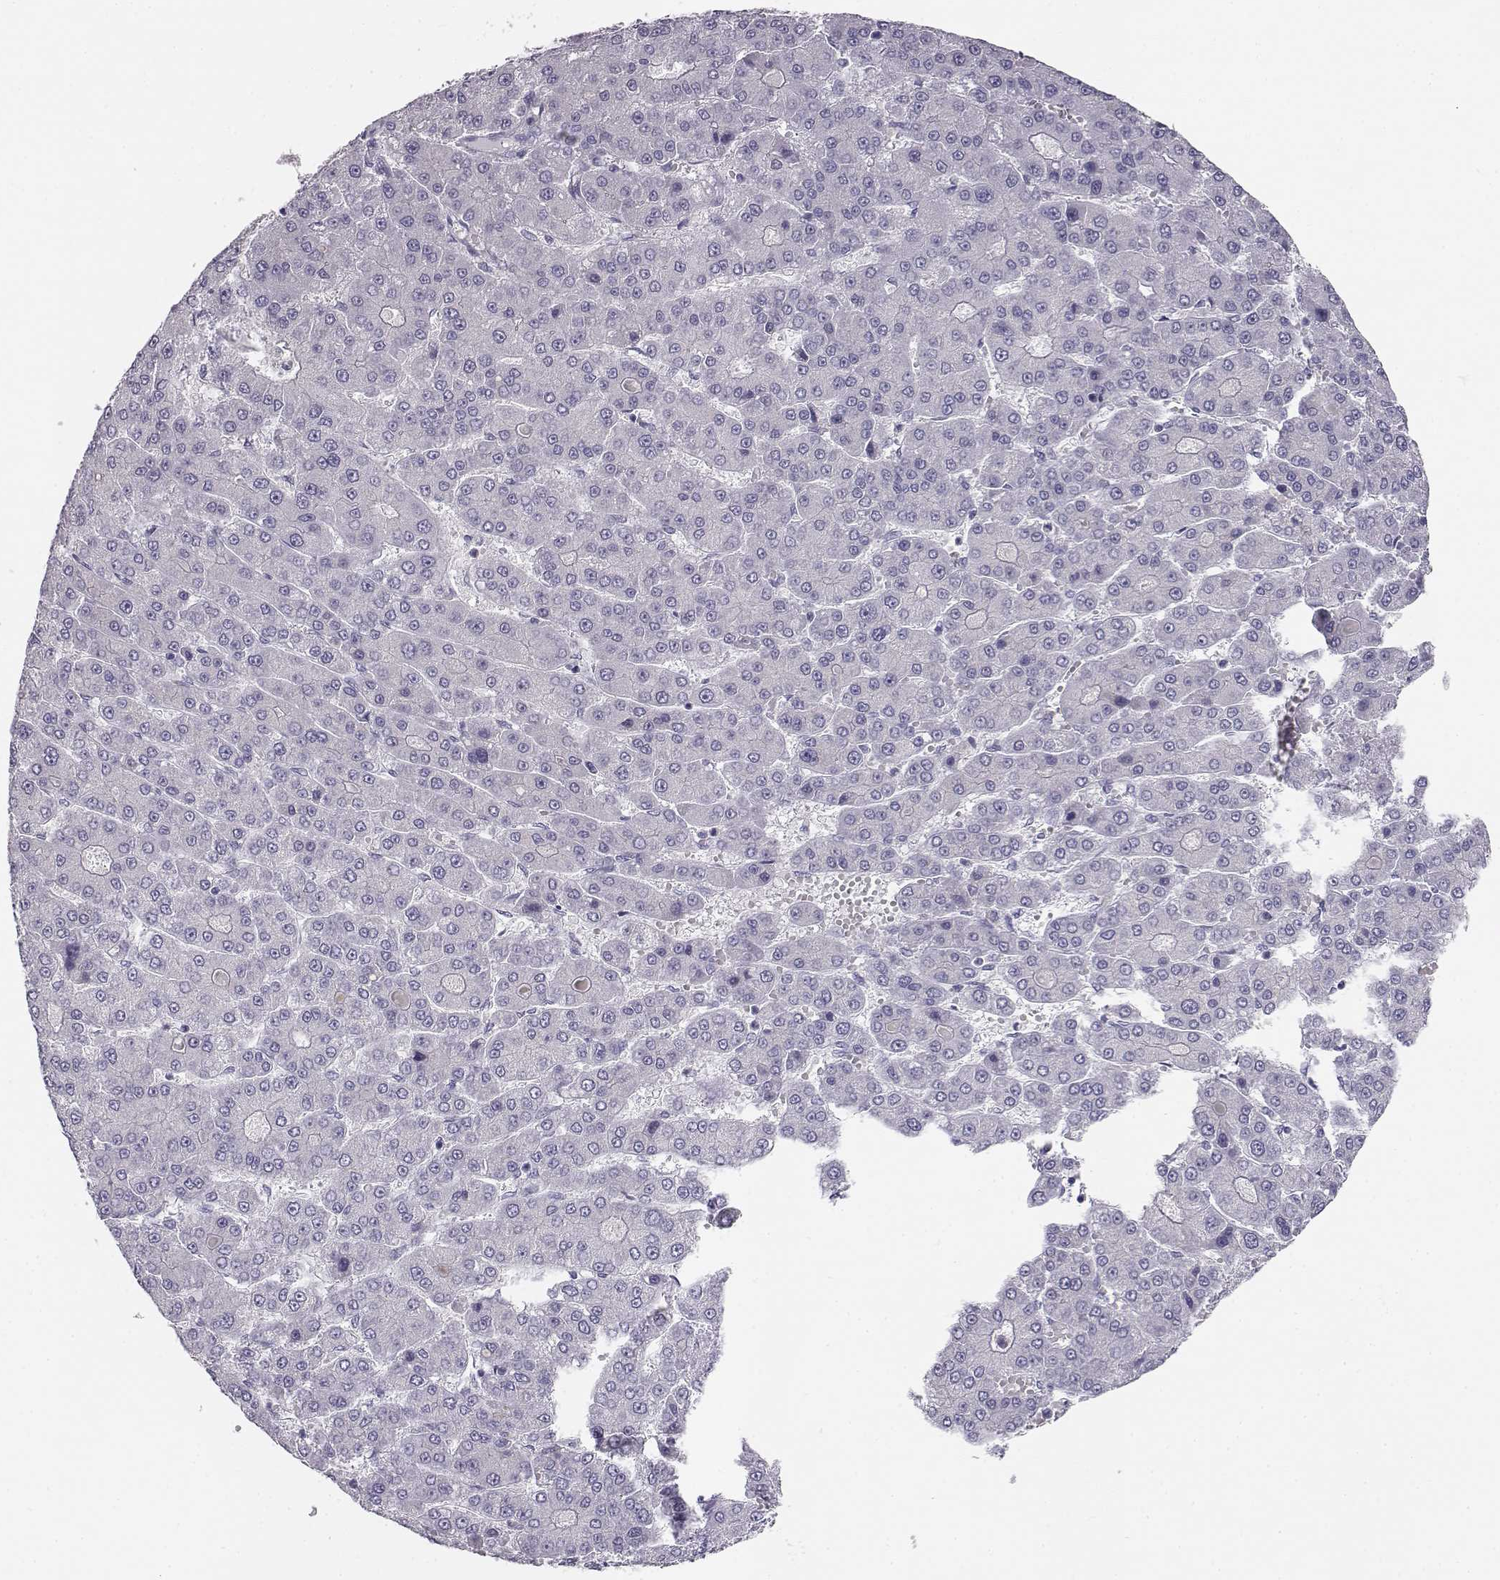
{"staining": {"intensity": "negative", "quantity": "none", "location": "none"}, "tissue": "liver cancer", "cell_type": "Tumor cells", "image_type": "cancer", "snomed": [{"axis": "morphology", "description": "Carcinoma, Hepatocellular, NOS"}, {"axis": "topography", "description": "Liver"}], "caption": "This is a histopathology image of immunohistochemistry staining of hepatocellular carcinoma (liver), which shows no staining in tumor cells. Brightfield microscopy of IHC stained with DAB (3,3'-diaminobenzidine) (brown) and hematoxylin (blue), captured at high magnification.", "gene": "MYCBPAP", "patient": {"sex": "male", "age": 70}}